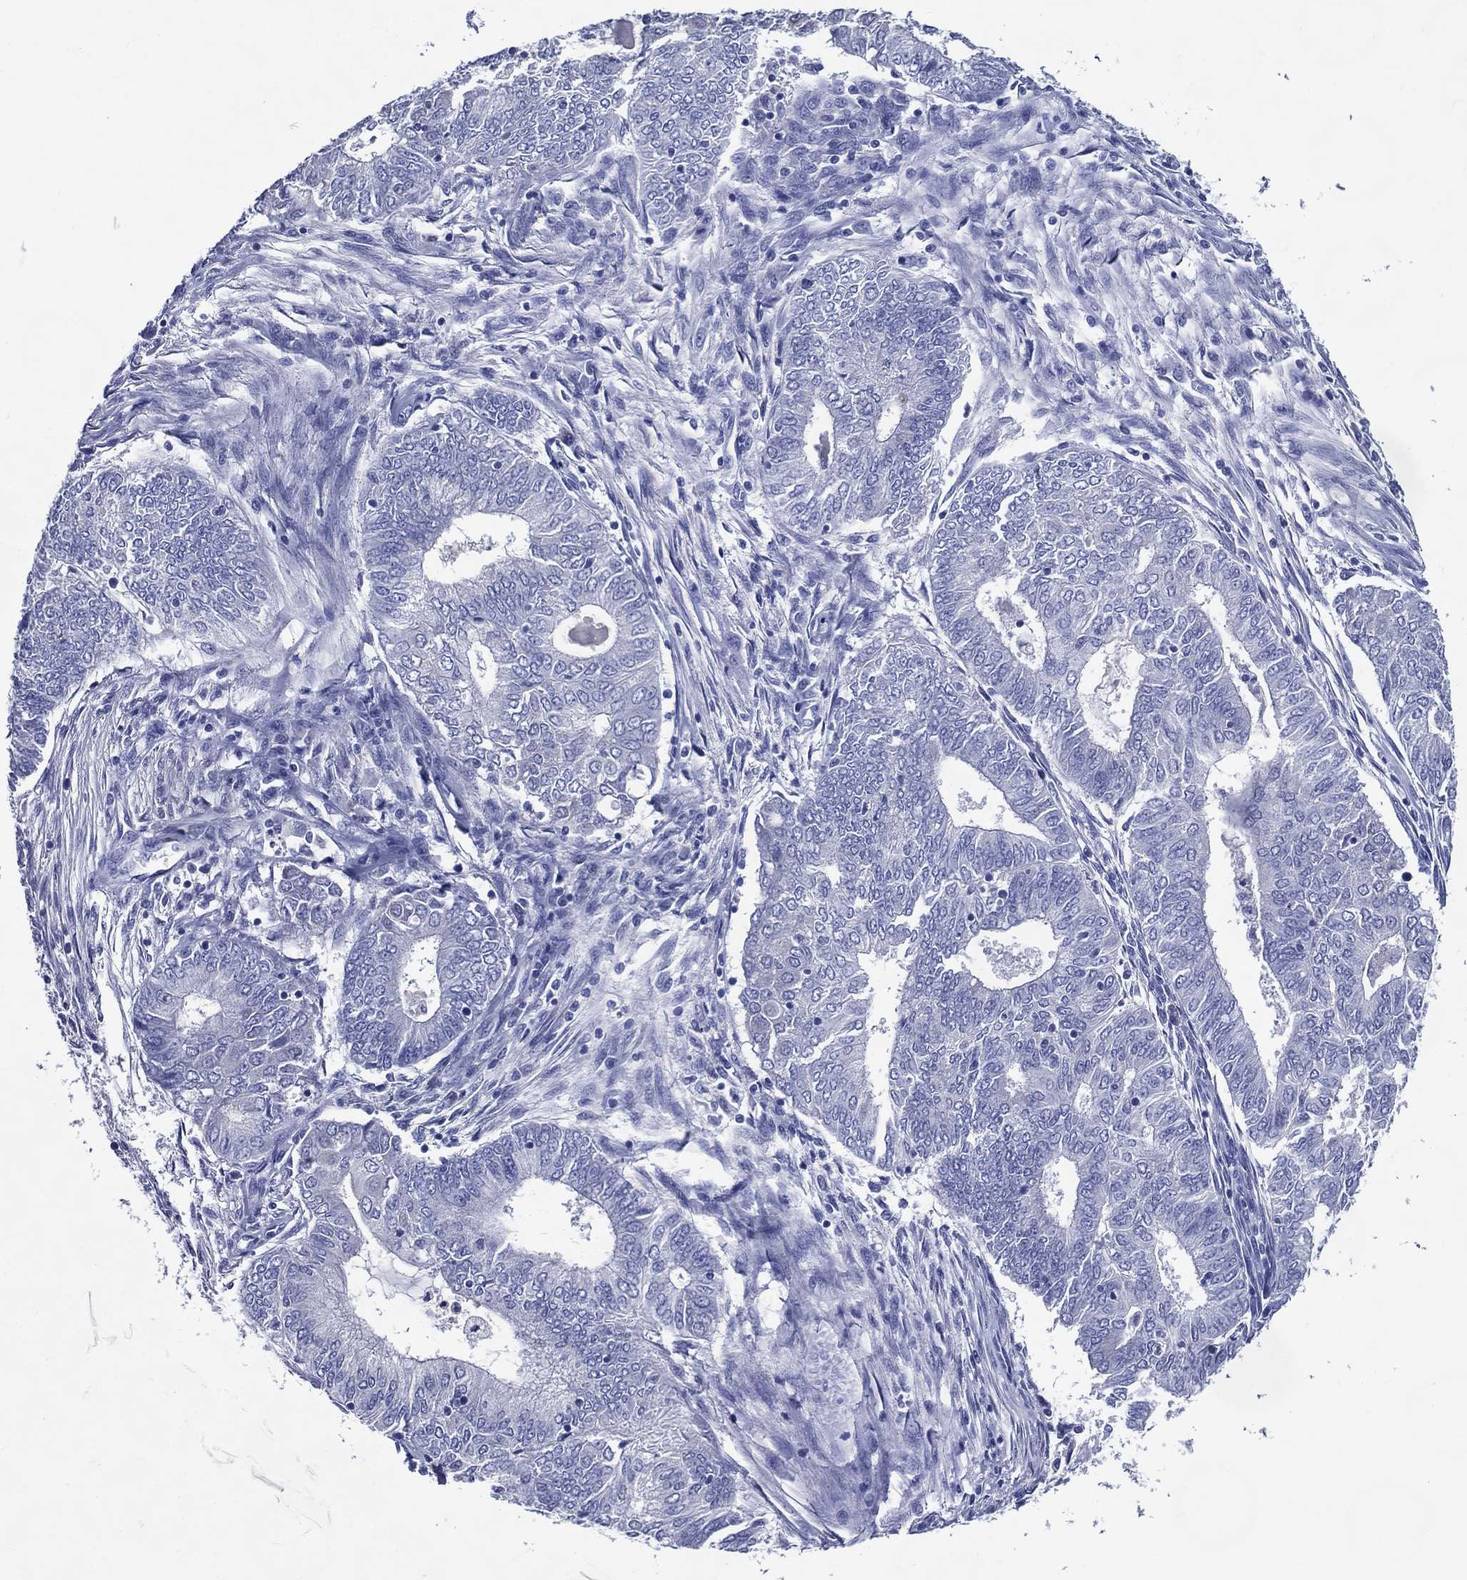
{"staining": {"intensity": "negative", "quantity": "none", "location": "none"}, "tissue": "endometrial cancer", "cell_type": "Tumor cells", "image_type": "cancer", "snomed": [{"axis": "morphology", "description": "Adenocarcinoma, NOS"}, {"axis": "topography", "description": "Endometrium"}], "caption": "Immunohistochemical staining of human endometrial cancer (adenocarcinoma) demonstrates no significant expression in tumor cells.", "gene": "ACE2", "patient": {"sex": "female", "age": 62}}